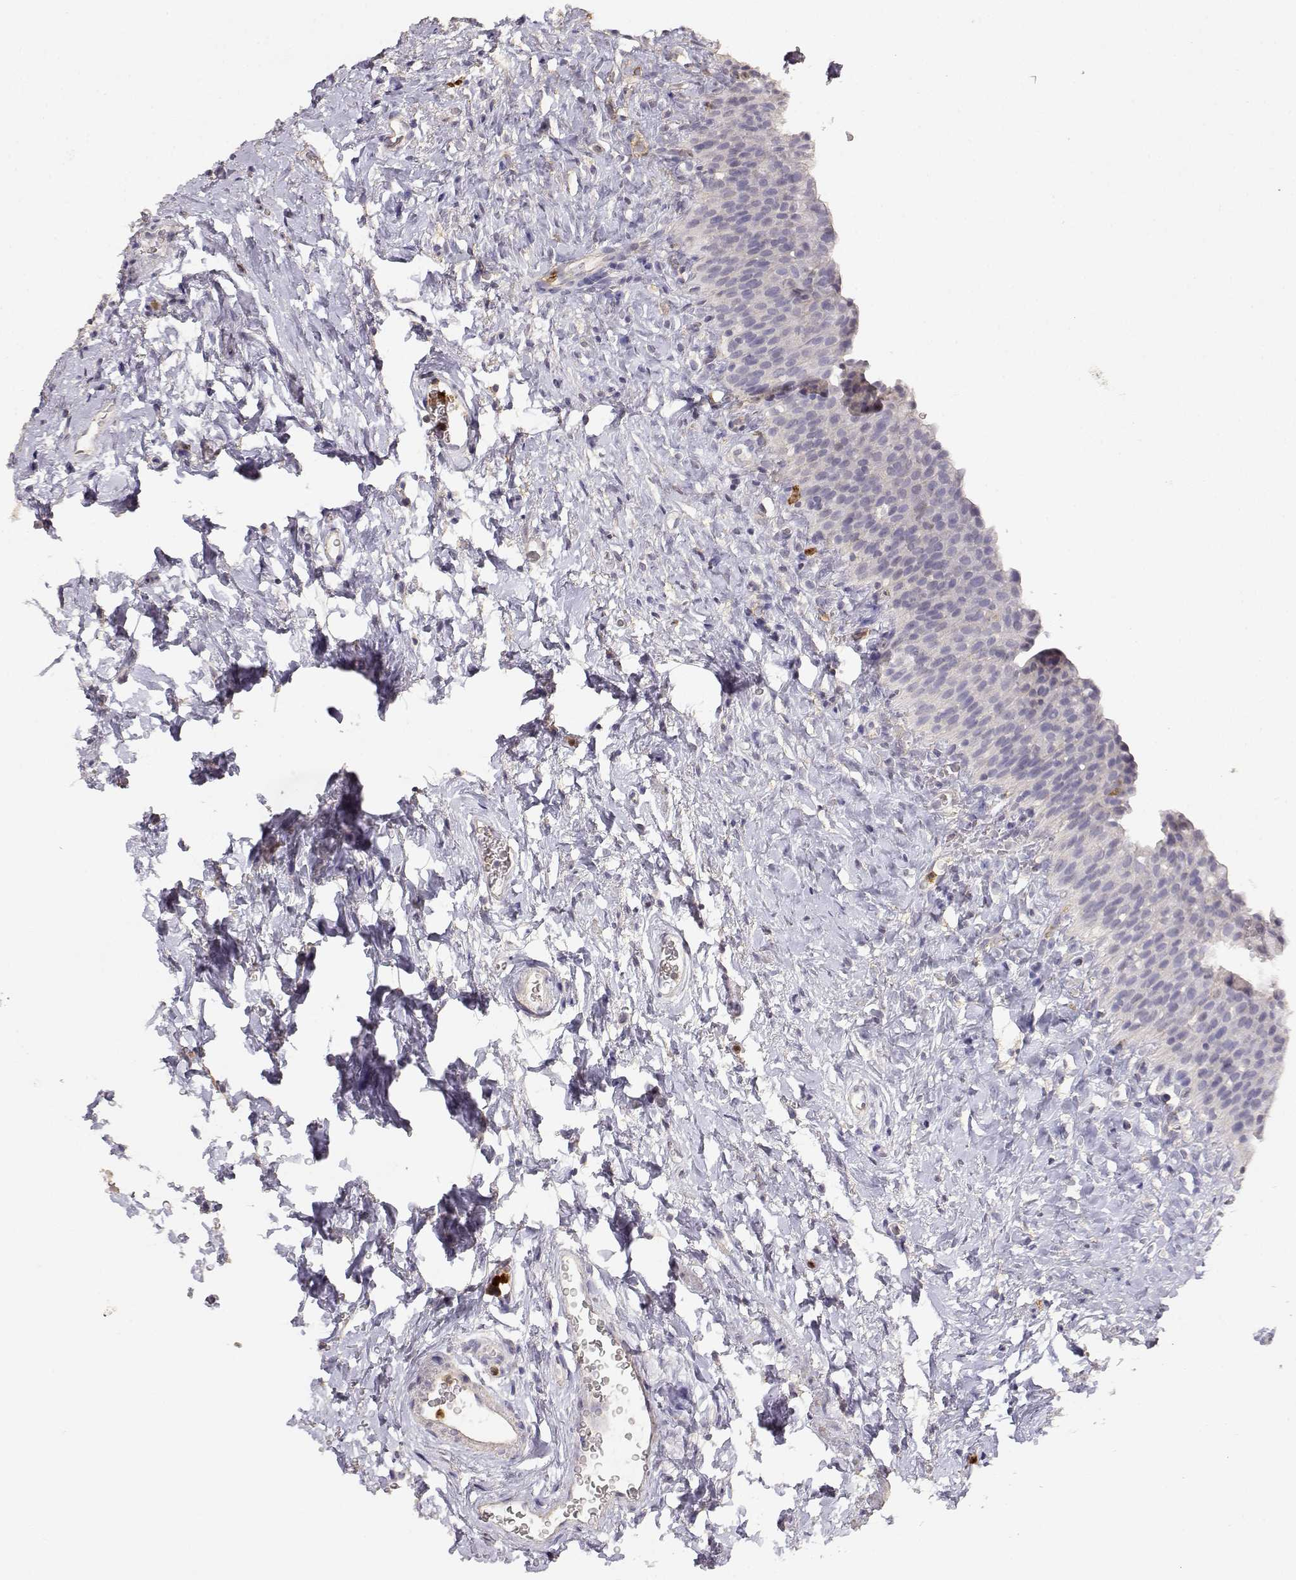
{"staining": {"intensity": "negative", "quantity": "none", "location": "none"}, "tissue": "urinary bladder", "cell_type": "Urothelial cells", "image_type": "normal", "snomed": [{"axis": "morphology", "description": "Normal tissue, NOS"}, {"axis": "topography", "description": "Urinary bladder"}], "caption": "The image displays no significant expression in urothelial cells of urinary bladder. (Stains: DAB immunohistochemistry (IHC) with hematoxylin counter stain, Microscopy: brightfield microscopy at high magnification).", "gene": "TNFRSF10C", "patient": {"sex": "male", "age": 76}}